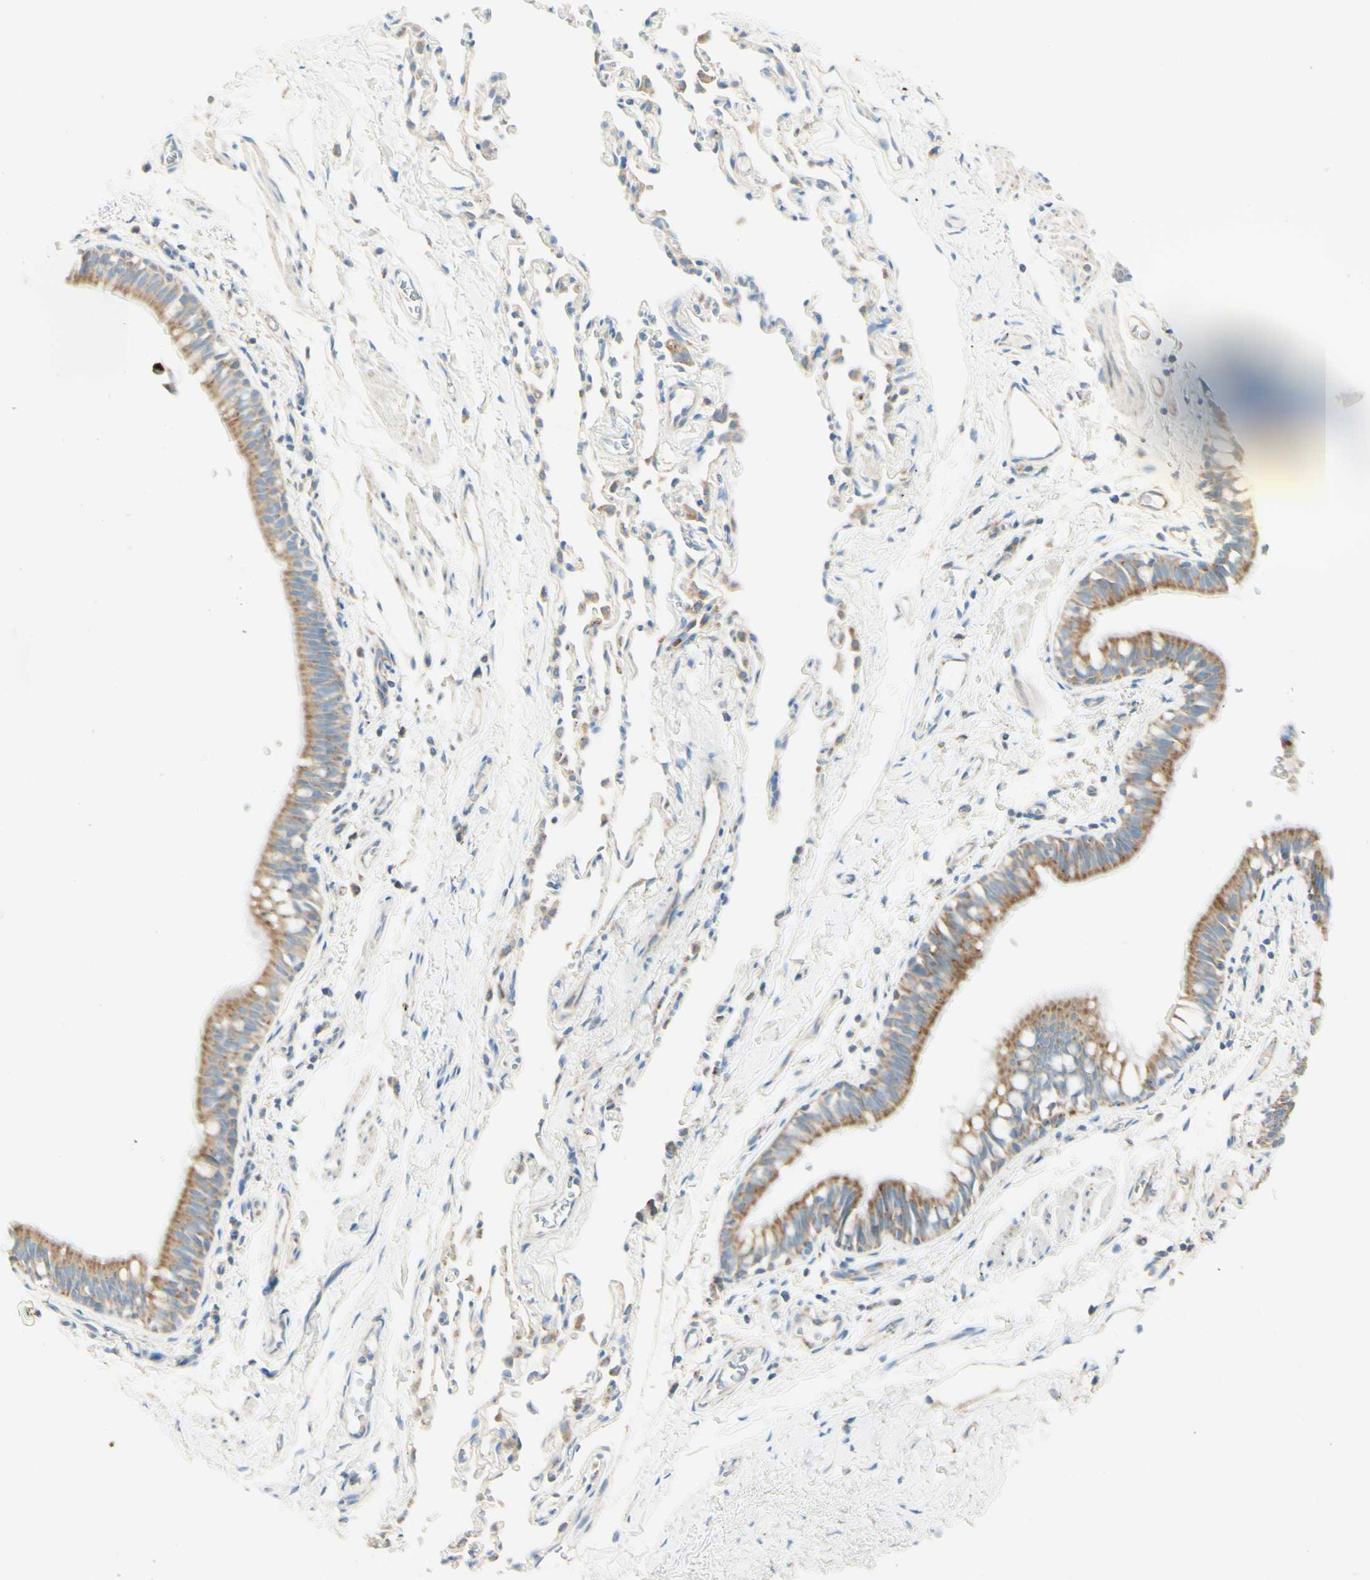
{"staining": {"intensity": "moderate", "quantity": ">75%", "location": "cytoplasmic/membranous"}, "tissue": "bronchus", "cell_type": "Respiratory epithelial cells", "image_type": "normal", "snomed": [{"axis": "morphology", "description": "Normal tissue, NOS"}, {"axis": "topography", "description": "Bronchus"}, {"axis": "topography", "description": "Lung"}], "caption": "This image displays immunohistochemistry (IHC) staining of unremarkable bronchus, with medium moderate cytoplasmic/membranous staining in about >75% of respiratory epithelial cells.", "gene": "ARMC10", "patient": {"sex": "male", "age": 64}}